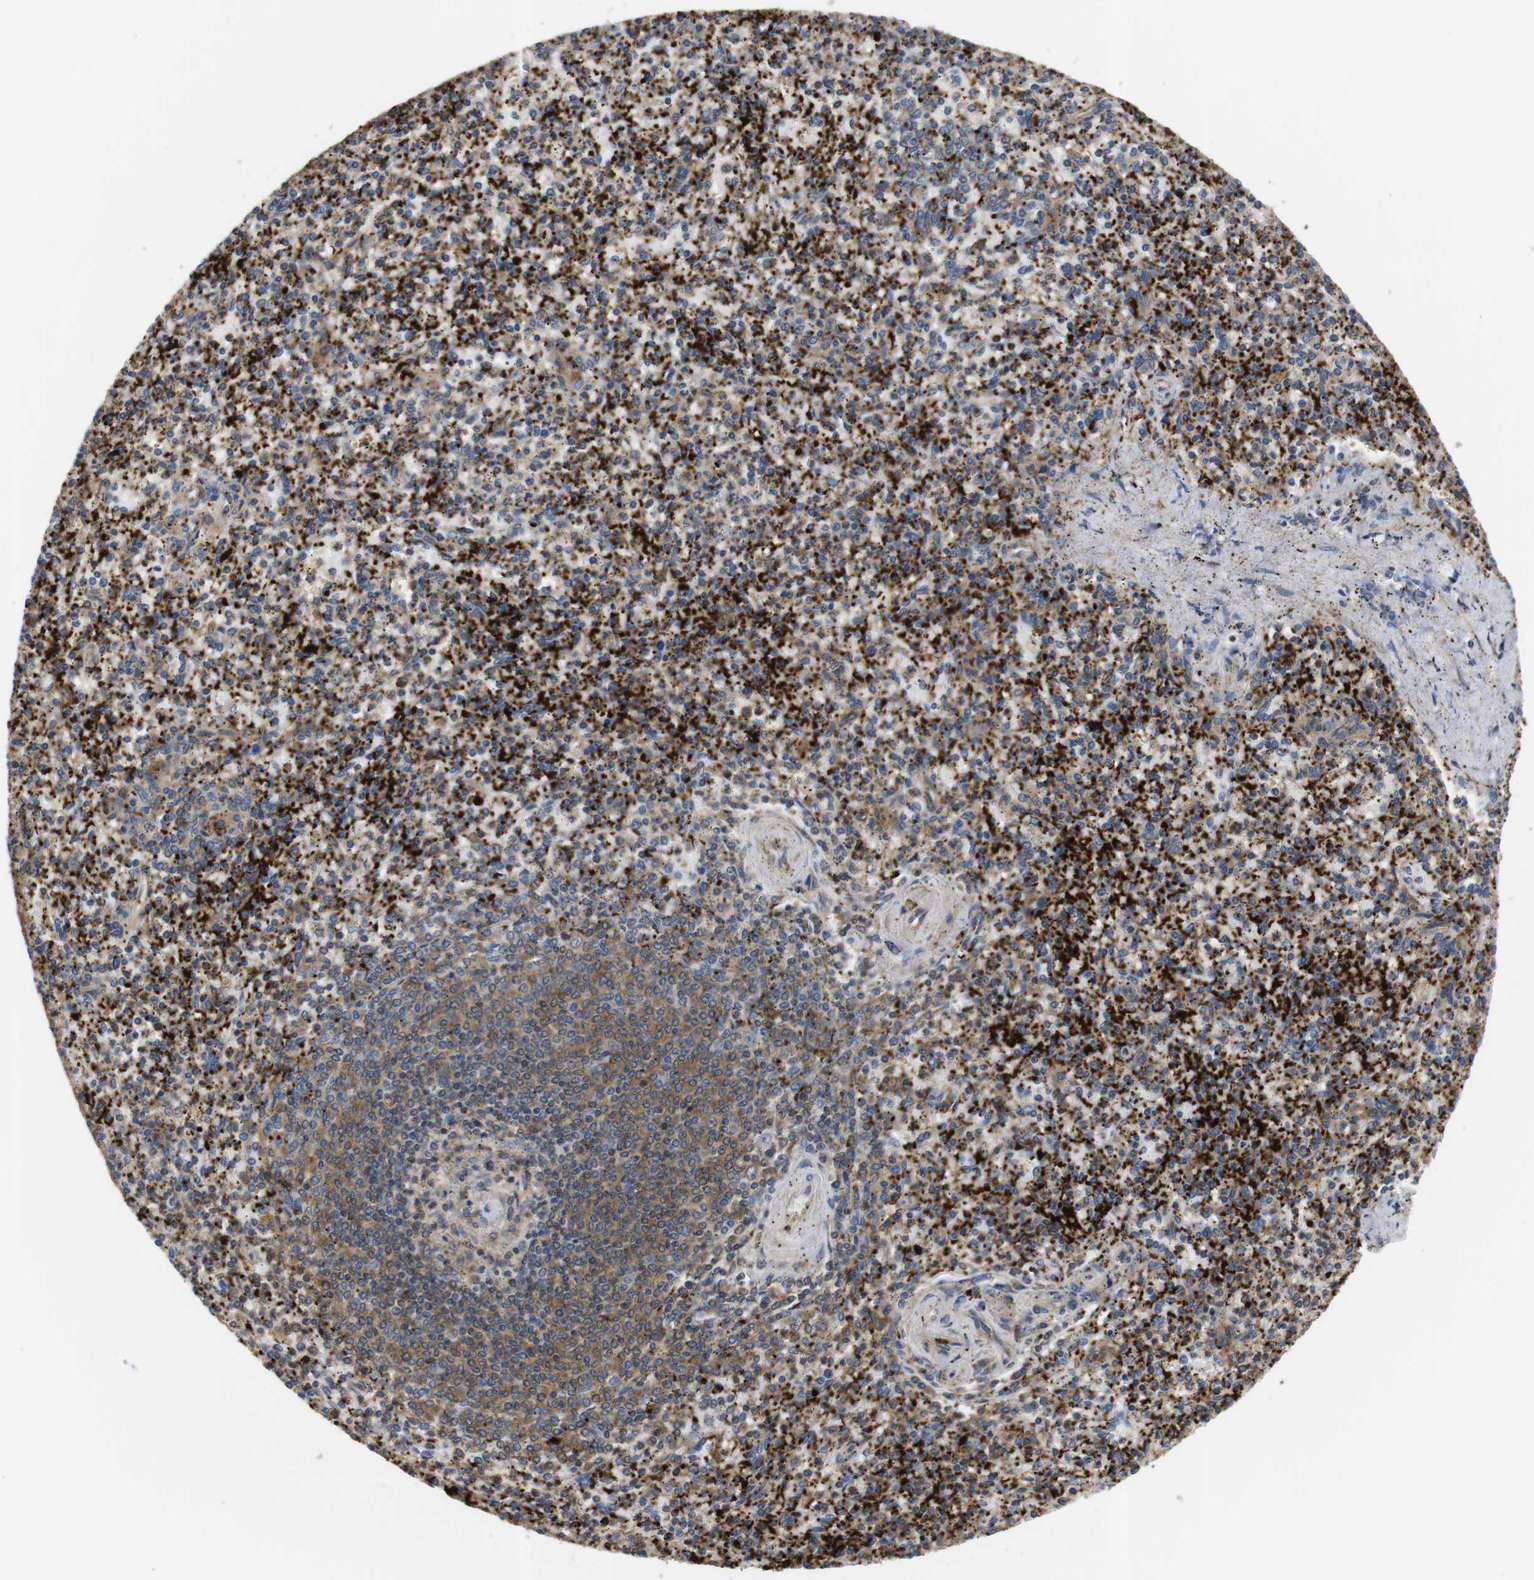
{"staining": {"intensity": "strong", "quantity": ">75%", "location": "cytoplasmic/membranous"}, "tissue": "spleen", "cell_type": "Cells in red pulp", "image_type": "normal", "snomed": [{"axis": "morphology", "description": "Normal tissue, NOS"}, {"axis": "topography", "description": "Spleen"}], "caption": "Protein expression analysis of benign spleen reveals strong cytoplasmic/membranous staining in approximately >75% of cells in red pulp. The protein of interest is stained brown, and the nuclei are stained in blue (DAB (3,3'-diaminobenzidine) IHC with brightfield microscopy, high magnification).", "gene": "HERPUD2", "patient": {"sex": "male", "age": 72}}